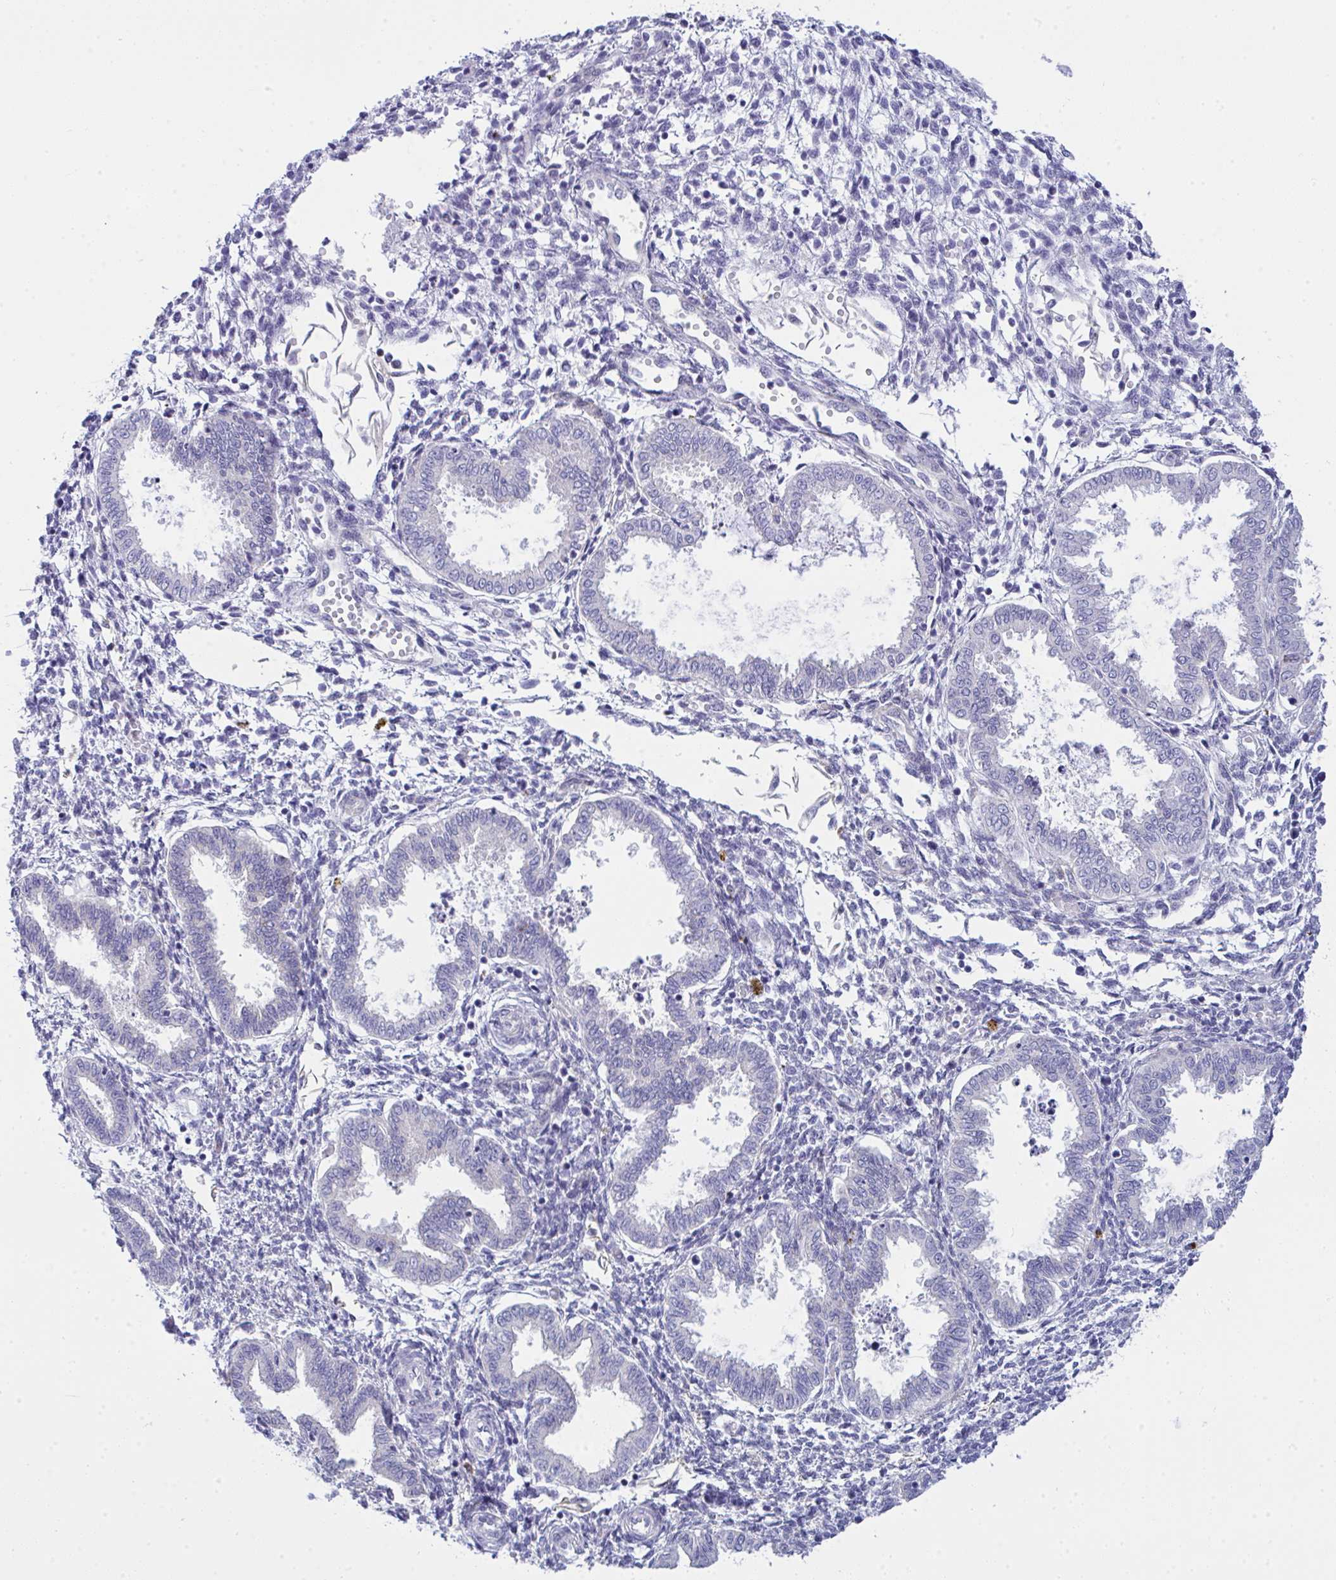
{"staining": {"intensity": "weak", "quantity": "<25%", "location": "cytoplasmic/membranous"}, "tissue": "endometrium", "cell_type": "Cells in endometrial stroma", "image_type": "normal", "snomed": [{"axis": "morphology", "description": "Normal tissue, NOS"}, {"axis": "topography", "description": "Endometrium"}], "caption": "Cells in endometrial stroma are negative for protein expression in benign human endometrium. Brightfield microscopy of IHC stained with DAB (3,3'-diaminobenzidine) (brown) and hematoxylin (blue), captured at high magnification.", "gene": "GAB1", "patient": {"sex": "female", "age": 33}}